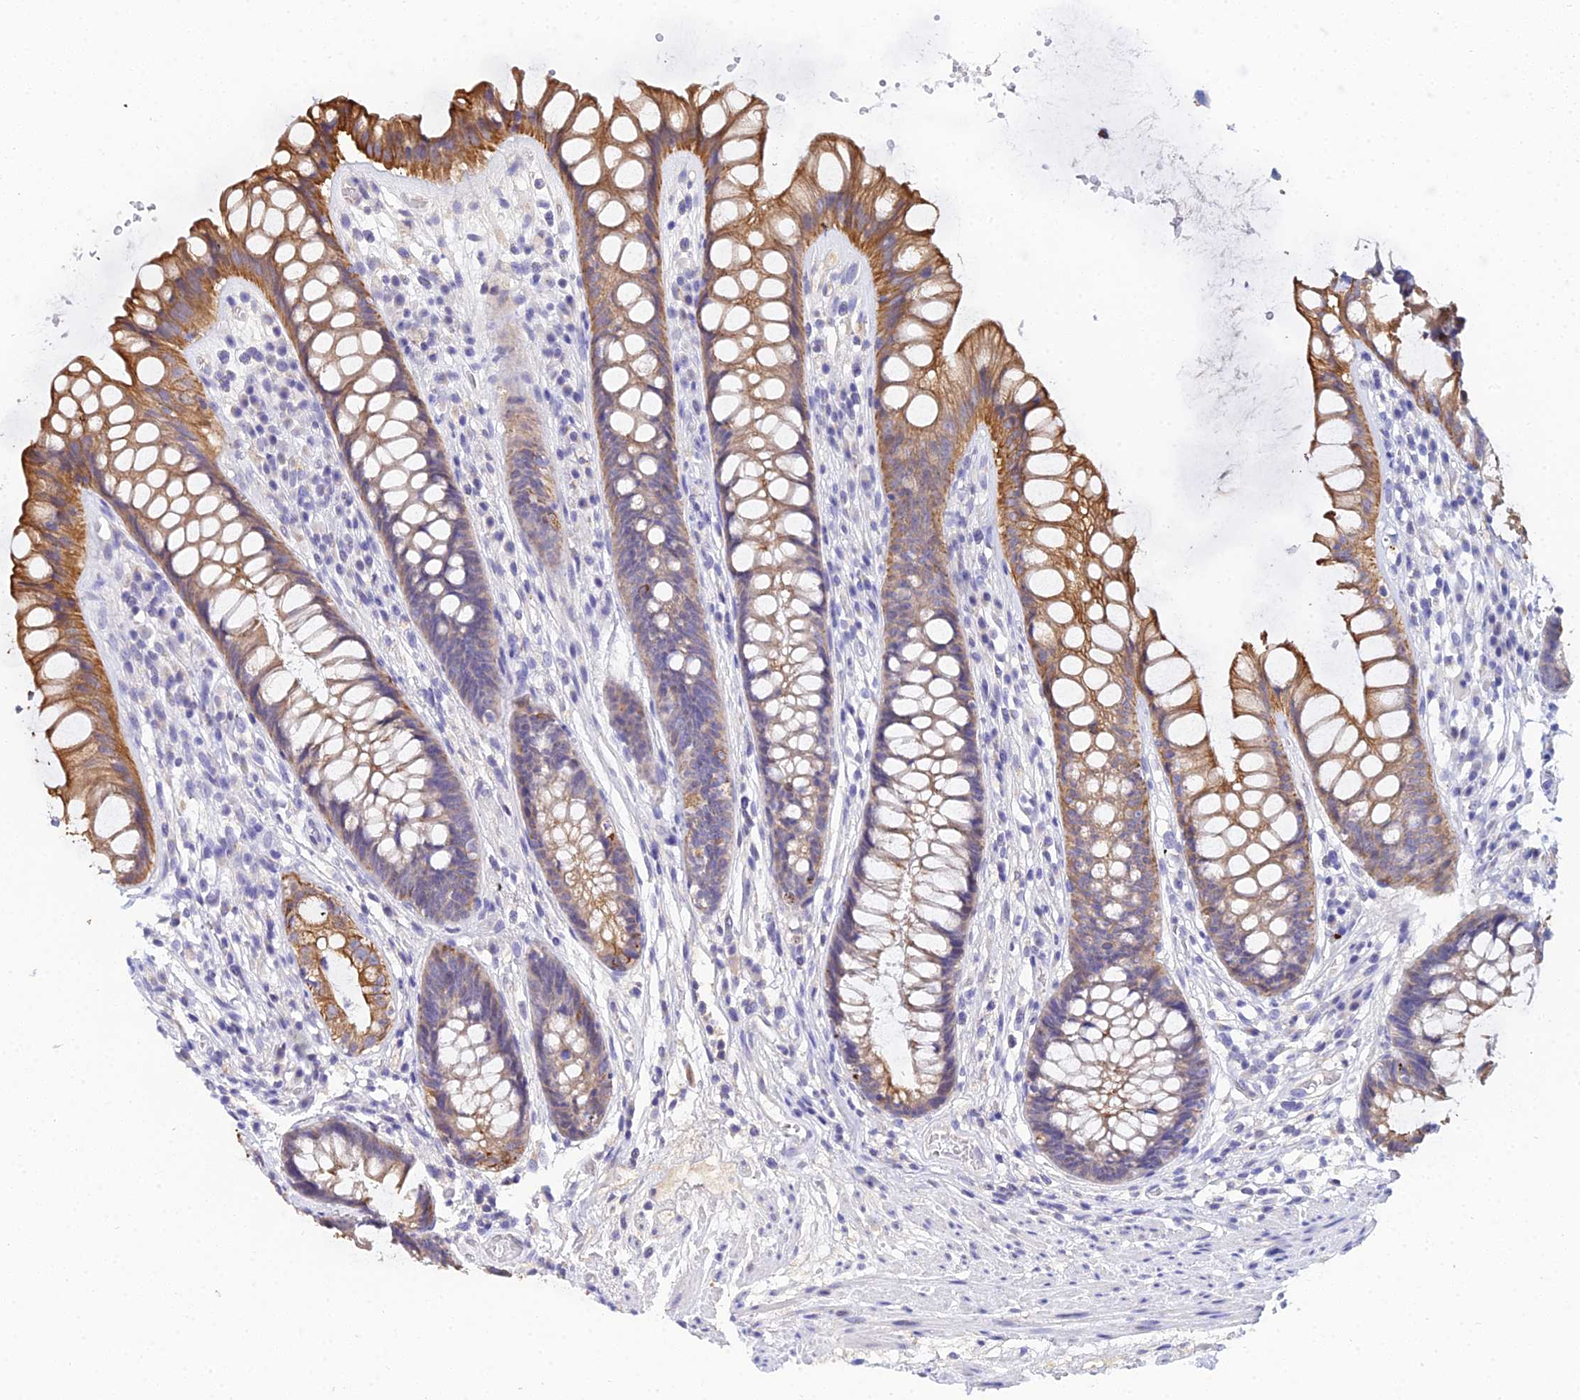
{"staining": {"intensity": "strong", "quantity": "25%-75%", "location": "cytoplasmic/membranous"}, "tissue": "rectum", "cell_type": "Glandular cells", "image_type": "normal", "snomed": [{"axis": "morphology", "description": "Normal tissue, NOS"}, {"axis": "topography", "description": "Rectum"}], "caption": "DAB (3,3'-diaminobenzidine) immunohistochemical staining of benign rectum exhibits strong cytoplasmic/membranous protein staining in approximately 25%-75% of glandular cells.", "gene": "ZXDA", "patient": {"sex": "male", "age": 74}}